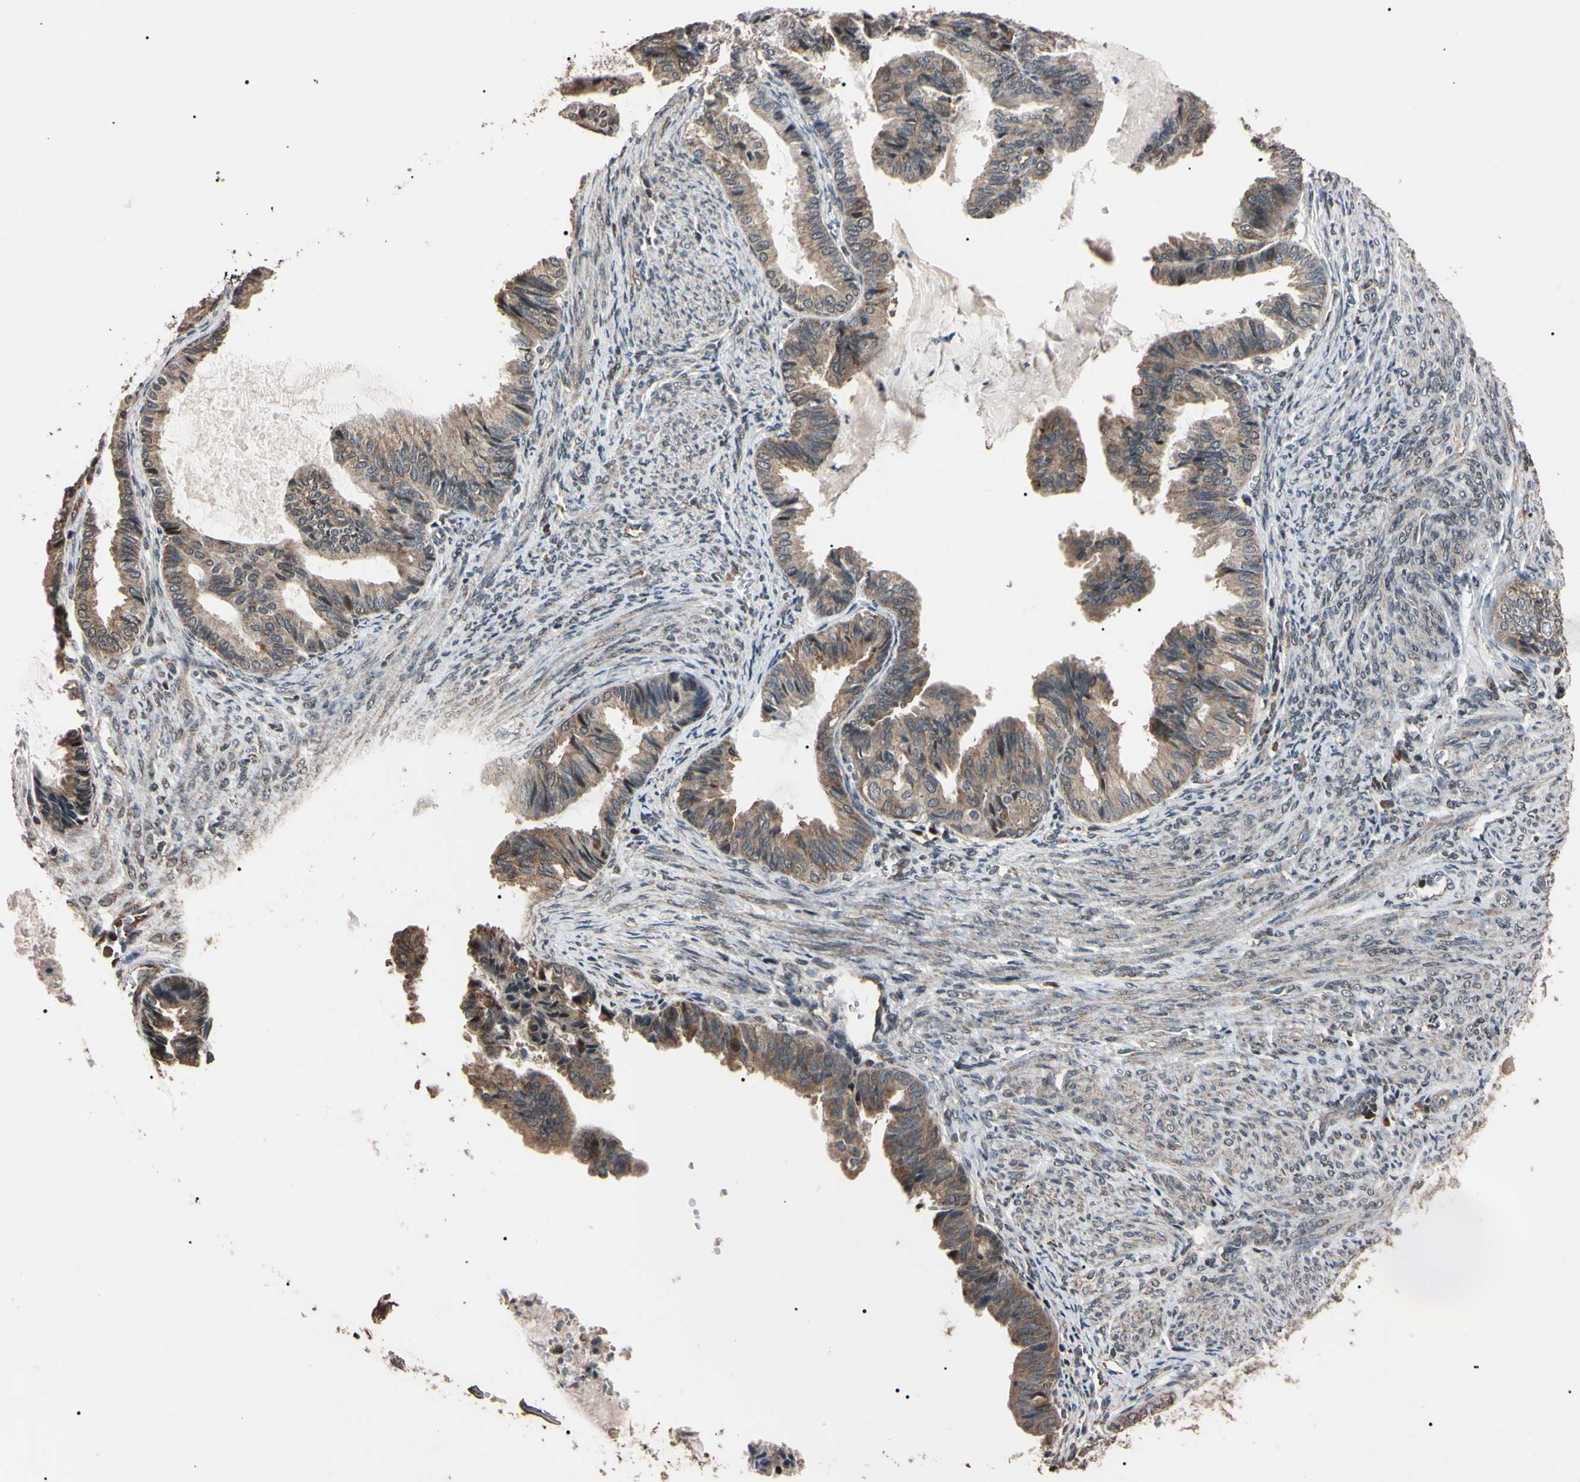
{"staining": {"intensity": "moderate", "quantity": "25%-75%", "location": "cytoplasmic/membranous,nuclear"}, "tissue": "endometrial cancer", "cell_type": "Tumor cells", "image_type": "cancer", "snomed": [{"axis": "morphology", "description": "Adenocarcinoma, NOS"}, {"axis": "topography", "description": "Endometrium"}], "caption": "Human adenocarcinoma (endometrial) stained for a protein (brown) reveals moderate cytoplasmic/membranous and nuclear positive positivity in approximately 25%-75% of tumor cells.", "gene": "TNFRSF1A", "patient": {"sex": "female", "age": 86}}